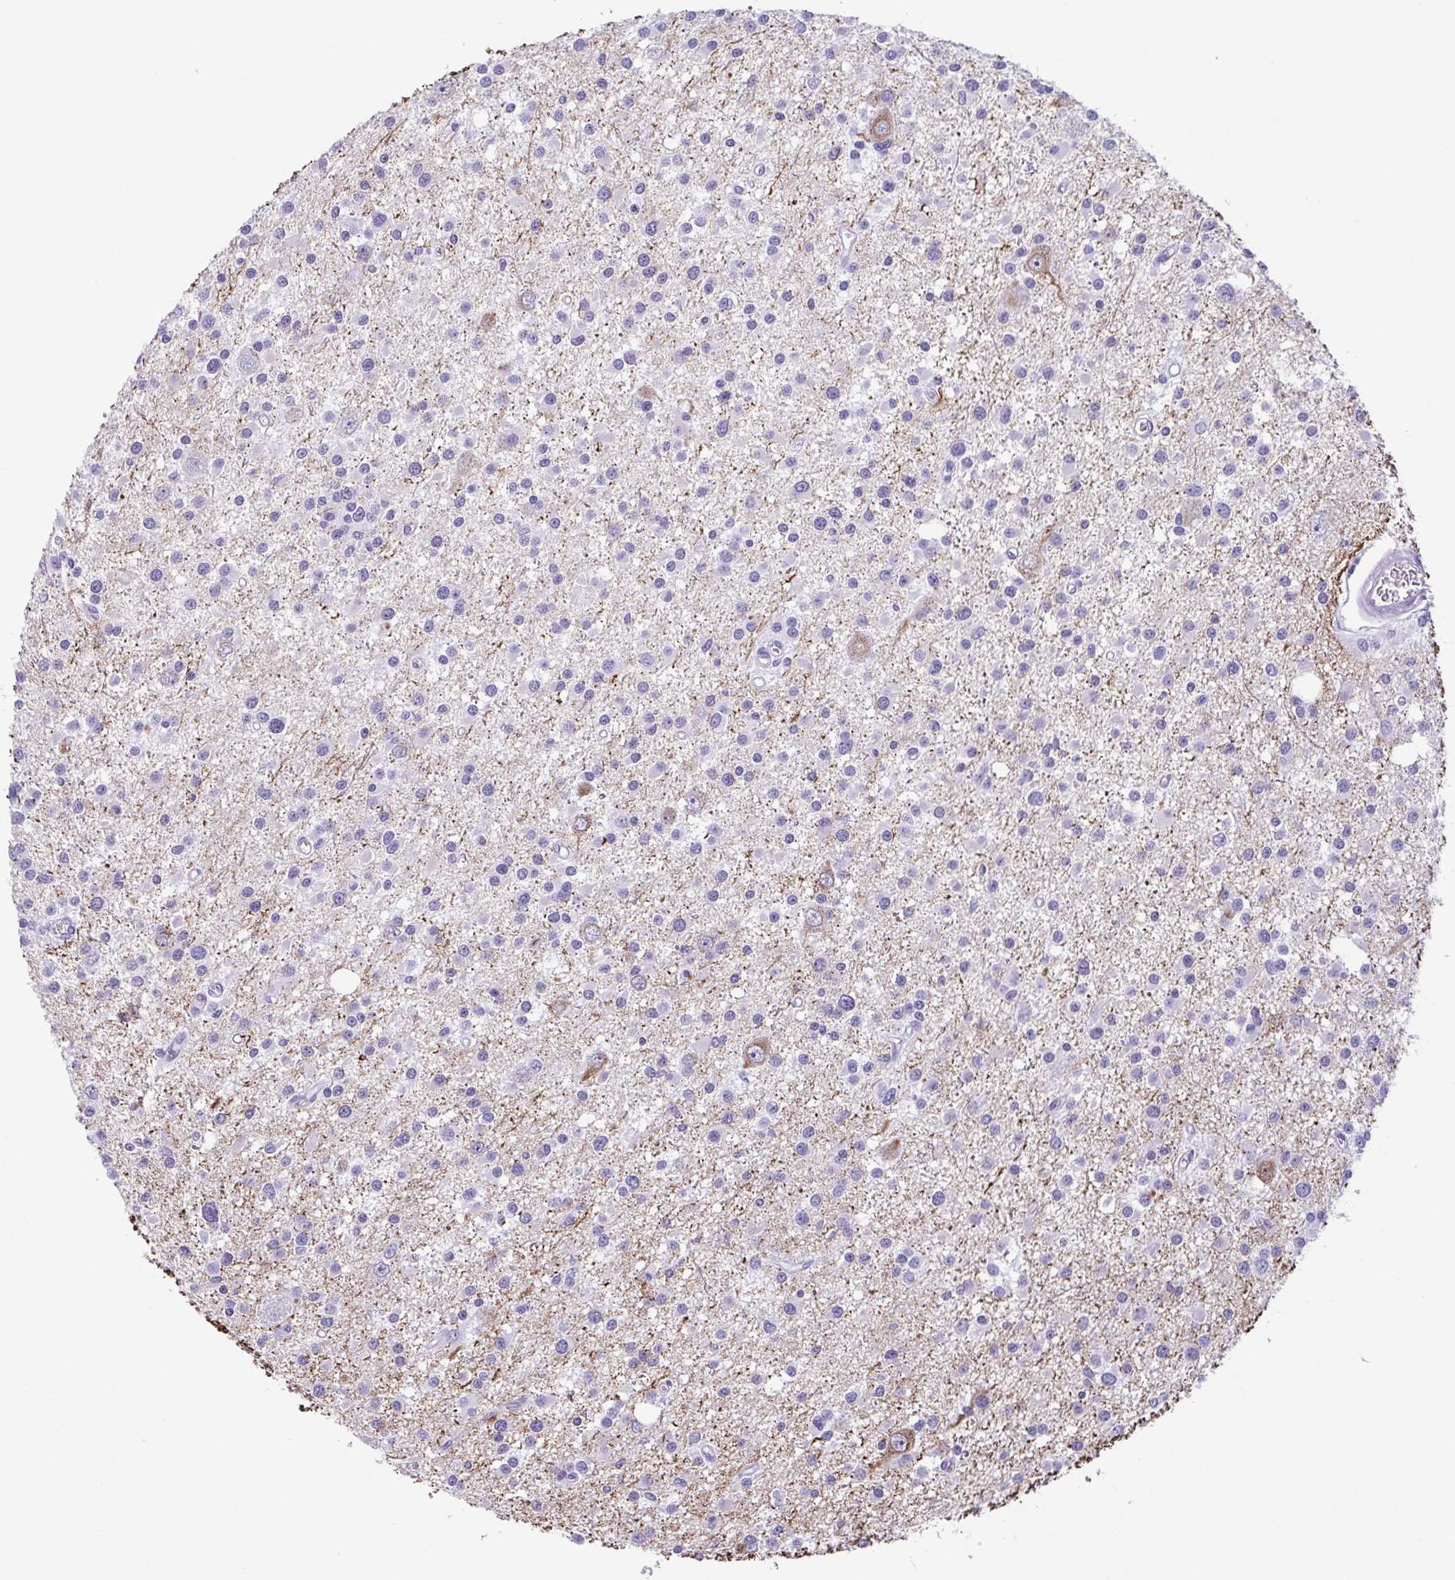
{"staining": {"intensity": "negative", "quantity": "none", "location": "none"}, "tissue": "glioma", "cell_type": "Tumor cells", "image_type": "cancer", "snomed": [{"axis": "morphology", "description": "Glioma, malignant, High grade"}, {"axis": "topography", "description": "Brain"}], "caption": "IHC histopathology image of neoplastic tissue: malignant glioma (high-grade) stained with DAB shows no significant protein expression in tumor cells.", "gene": "TCEAL3", "patient": {"sex": "male", "age": 54}}